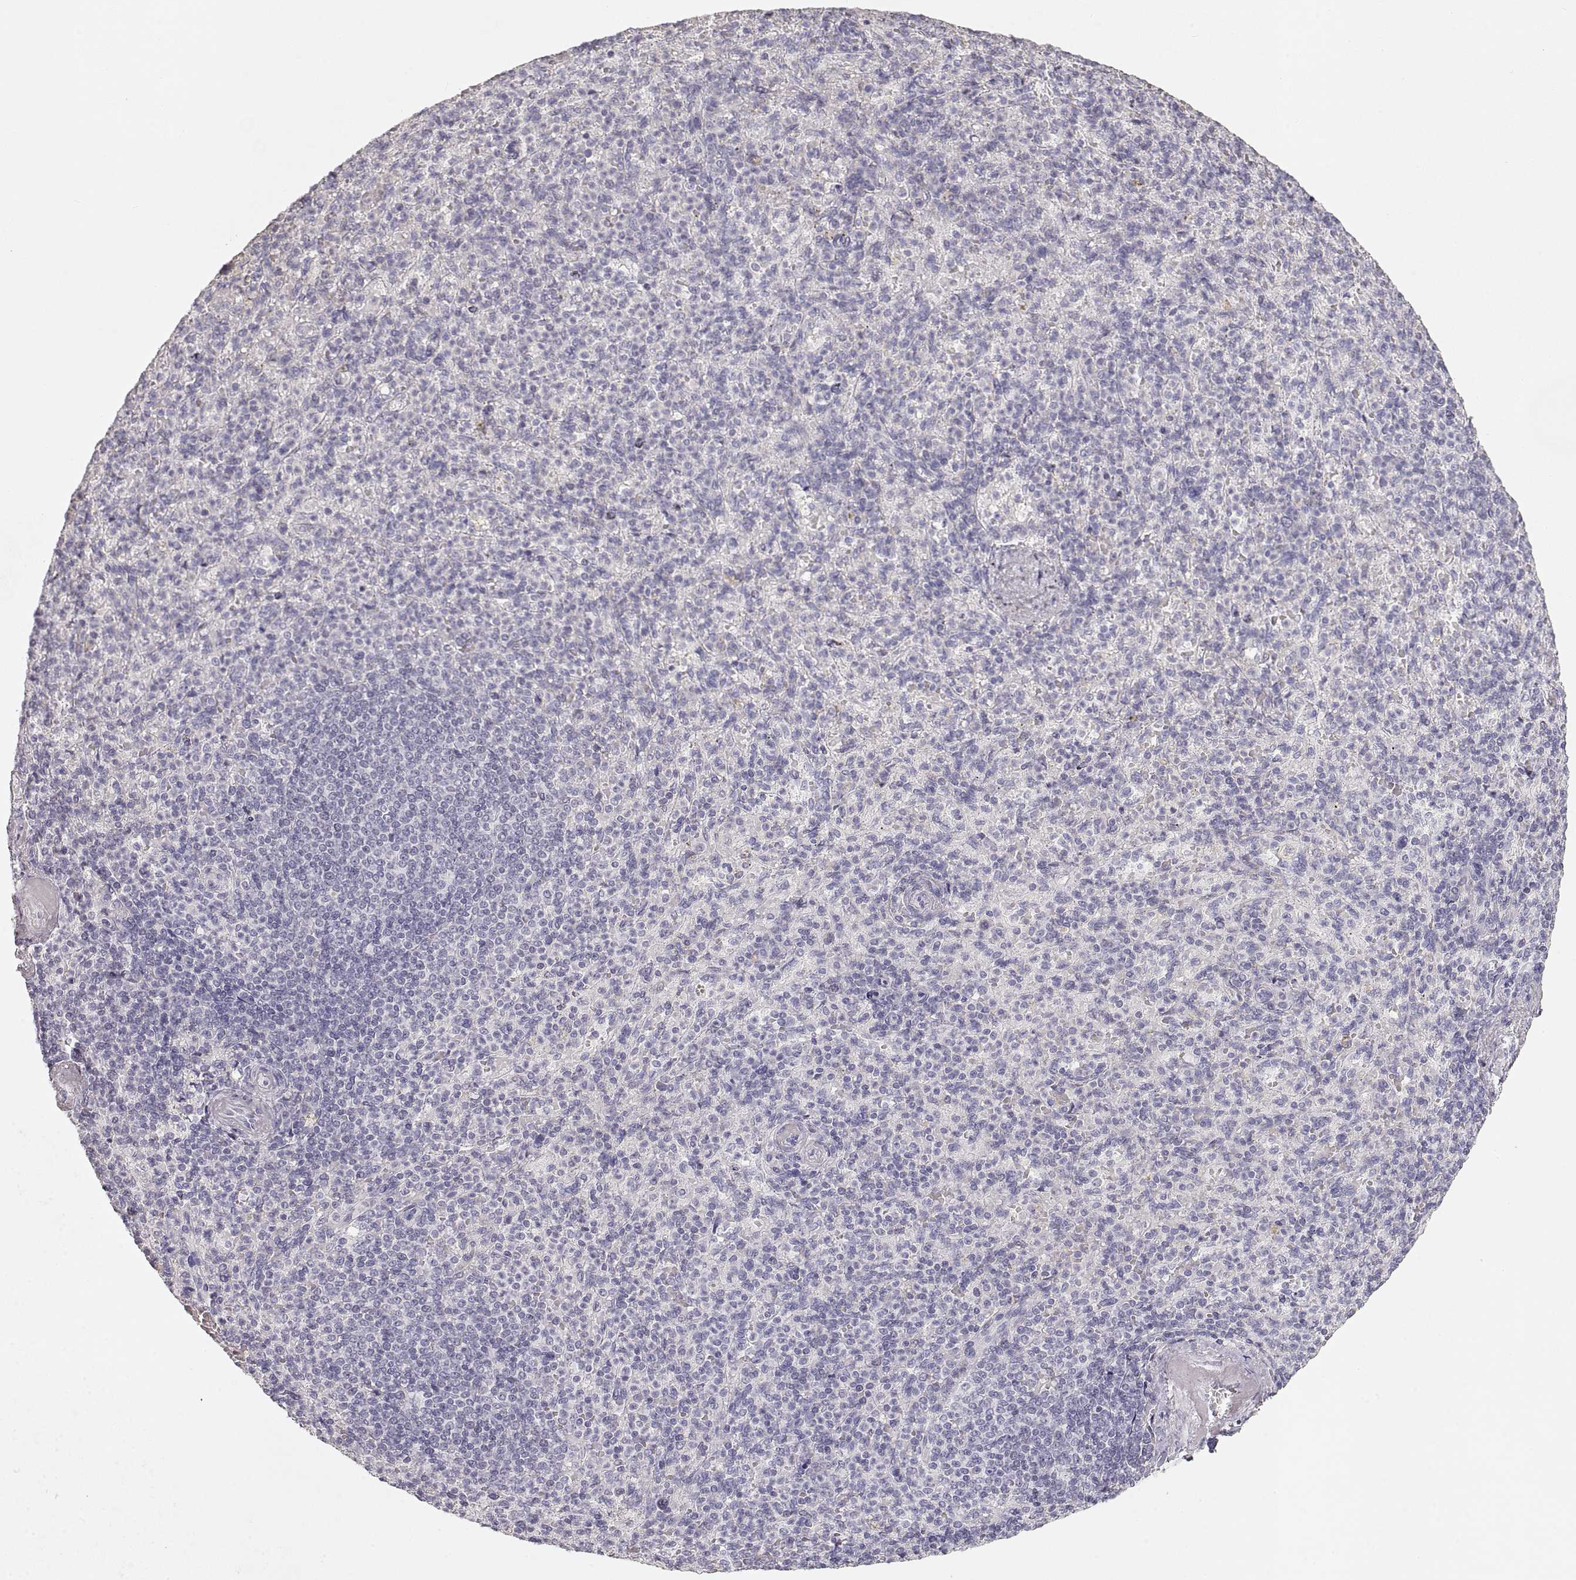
{"staining": {"intensity": "negative", "quantity": "none", "location": "none"}, "tissue": "spleen", "cell_type": "Cells in red pulp", "image_type": "normal", "snomed": [{"axis": "morphology", "description": "Normal tissue, NOS"}, {"axis": "topography", "description": "Spleen"}], "caption": "Spleen stained for a protein using IHC displays no staining cells in red pulp.", "gene": "ZP3", "patient": {"sex": "female", "age": 74}}